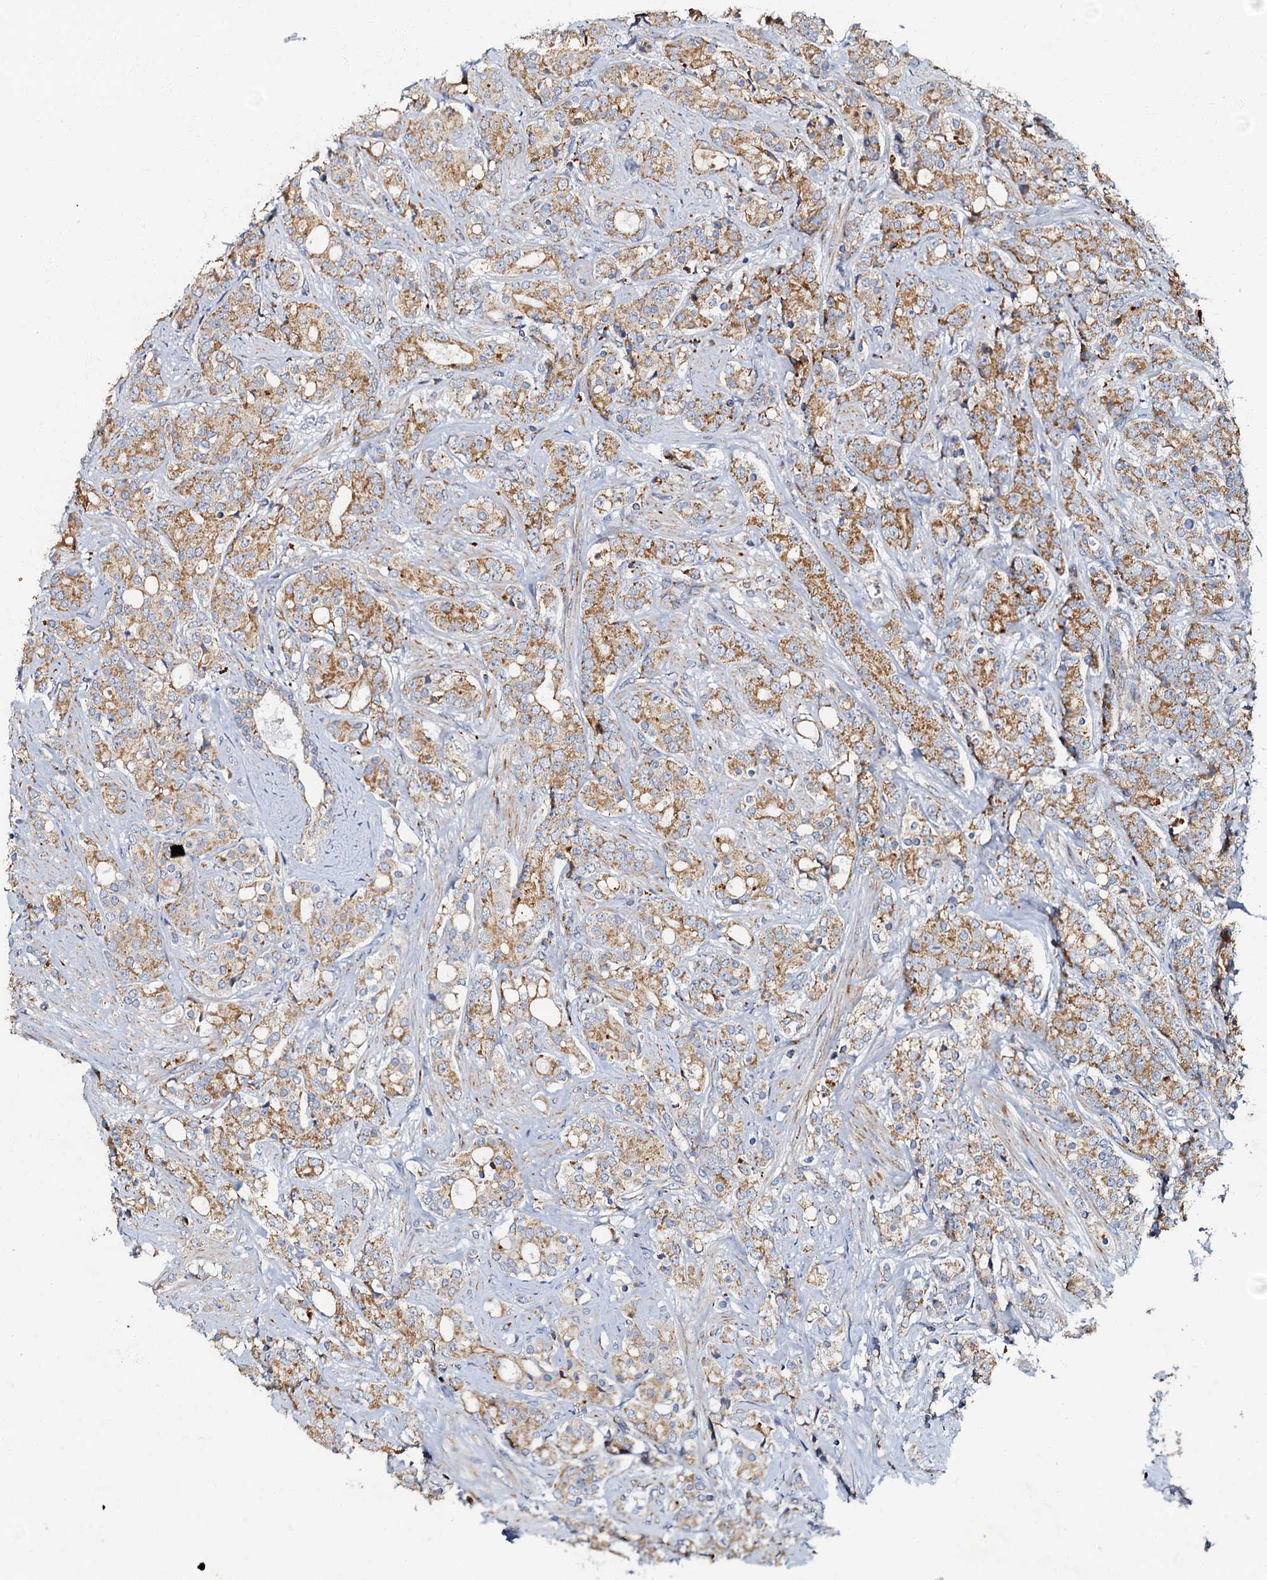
{"staining": {"intensity": "moderate", "quantity": ">75%", "location": "cytoplasmic/membranous"}, "tissue": "prostate cancer", "cell_type": "Tumor cells", "image_type": "cancer", "snomed": [{"axis": "morphology", "description": "Adenocarcinoma, High grade"}, {"axis": "topography", "description": "Prostate"}], "caption": "Adenocarcinoma (high-grade) (prostate) stained for a protein displays moderate cytoplasmic/membranous positivity in tumor cells. (IHC, brightfield microscopy, high magnification).", "gene": "NDUFA12", "patient": {"sex": "male", "age": 62}}